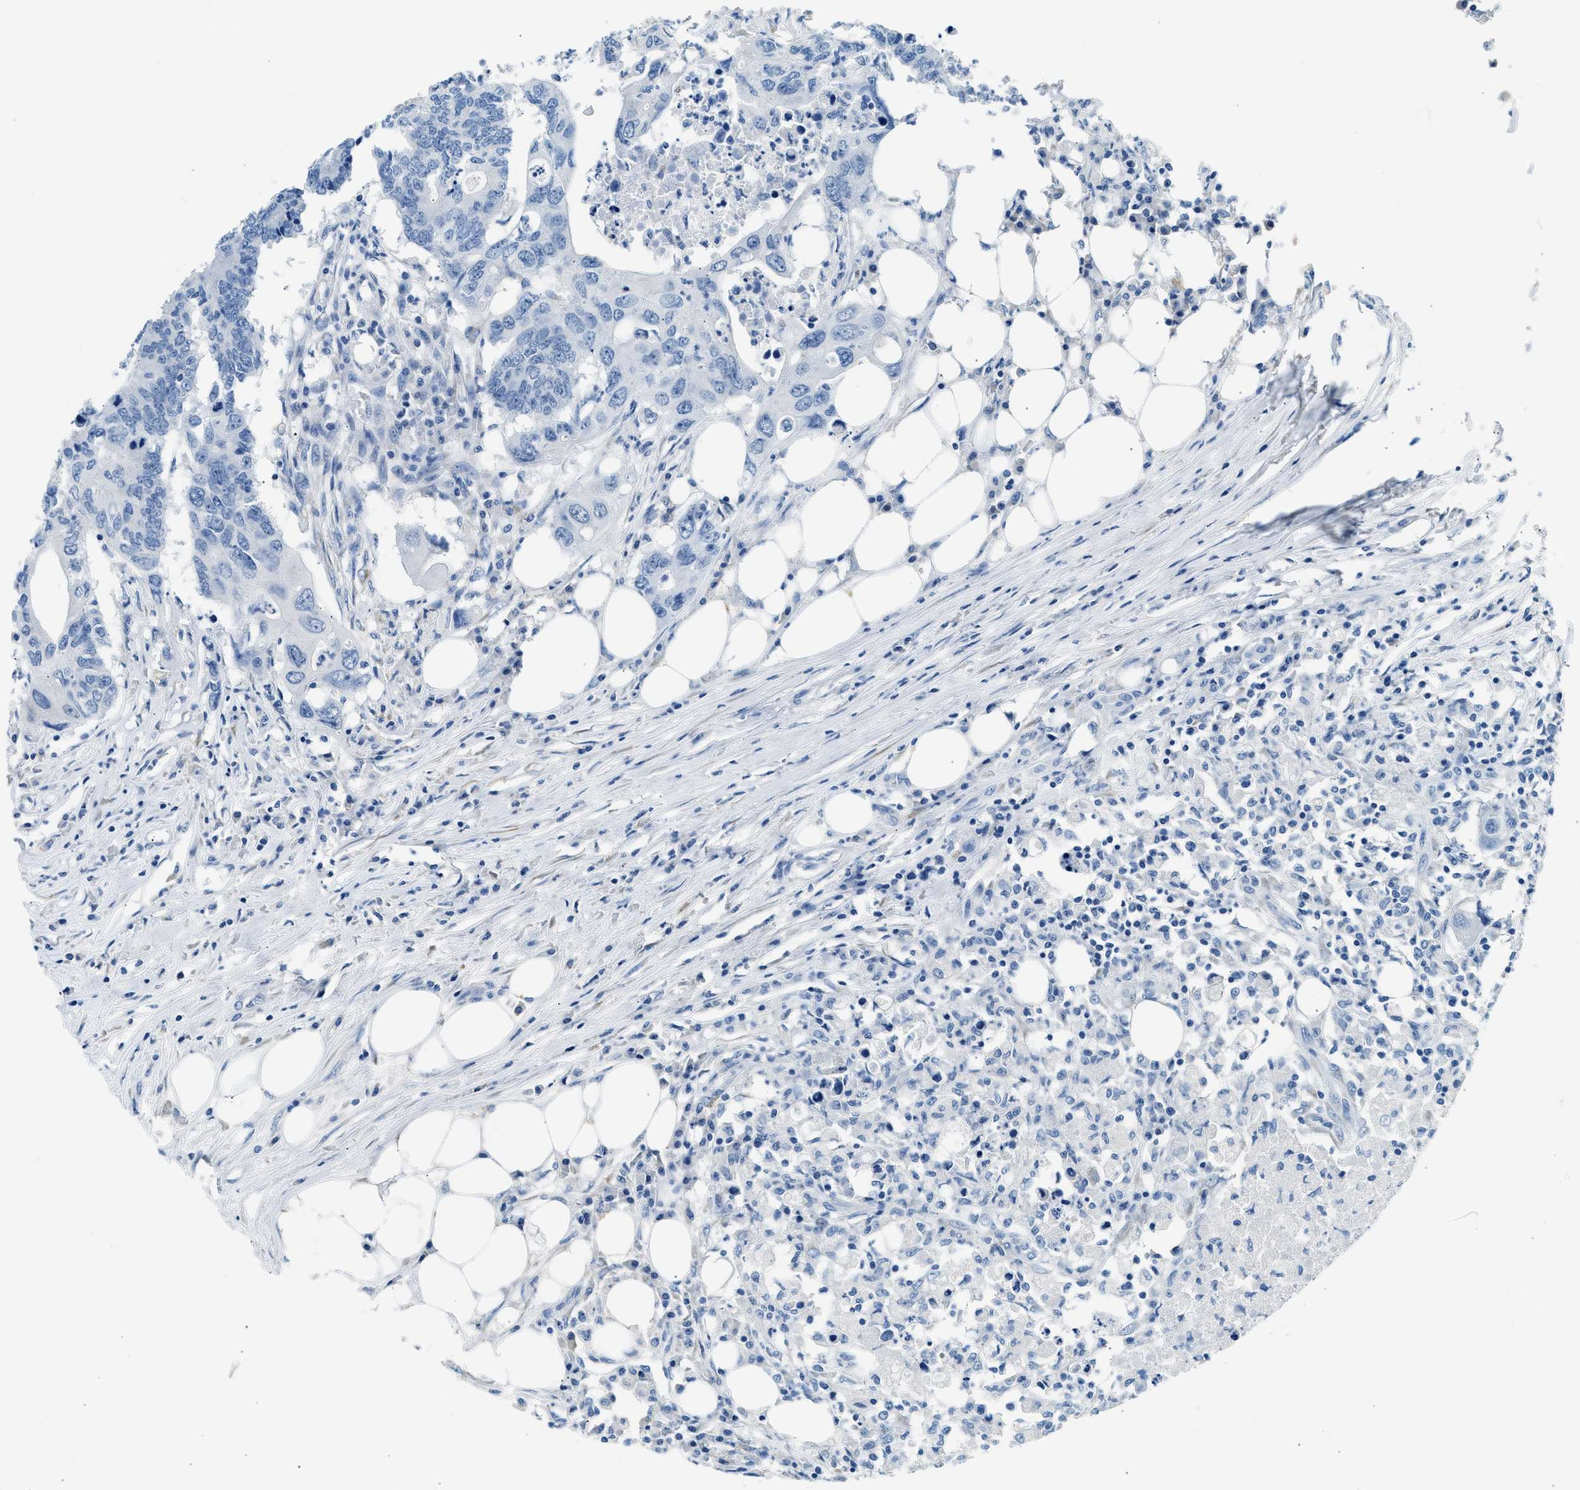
{"staining": {"intensity": "negative", "quantity": "none", "location": "none"}, "tissue": "colorectal cancer", "cell_type": "Tumor cells", "image_type": "cancer", "snomed": [{"axis": "morphology", "description": "Adenocarcinoma, NOS"}, {"axis": "topography", "description": "Colon"}], "caption": "The photomicrograph reveals no staining of tumor cells in colorectal adenocarcinoma.", "gene": "CLDN18", "patient": {"sex": "male", "age": 71}}